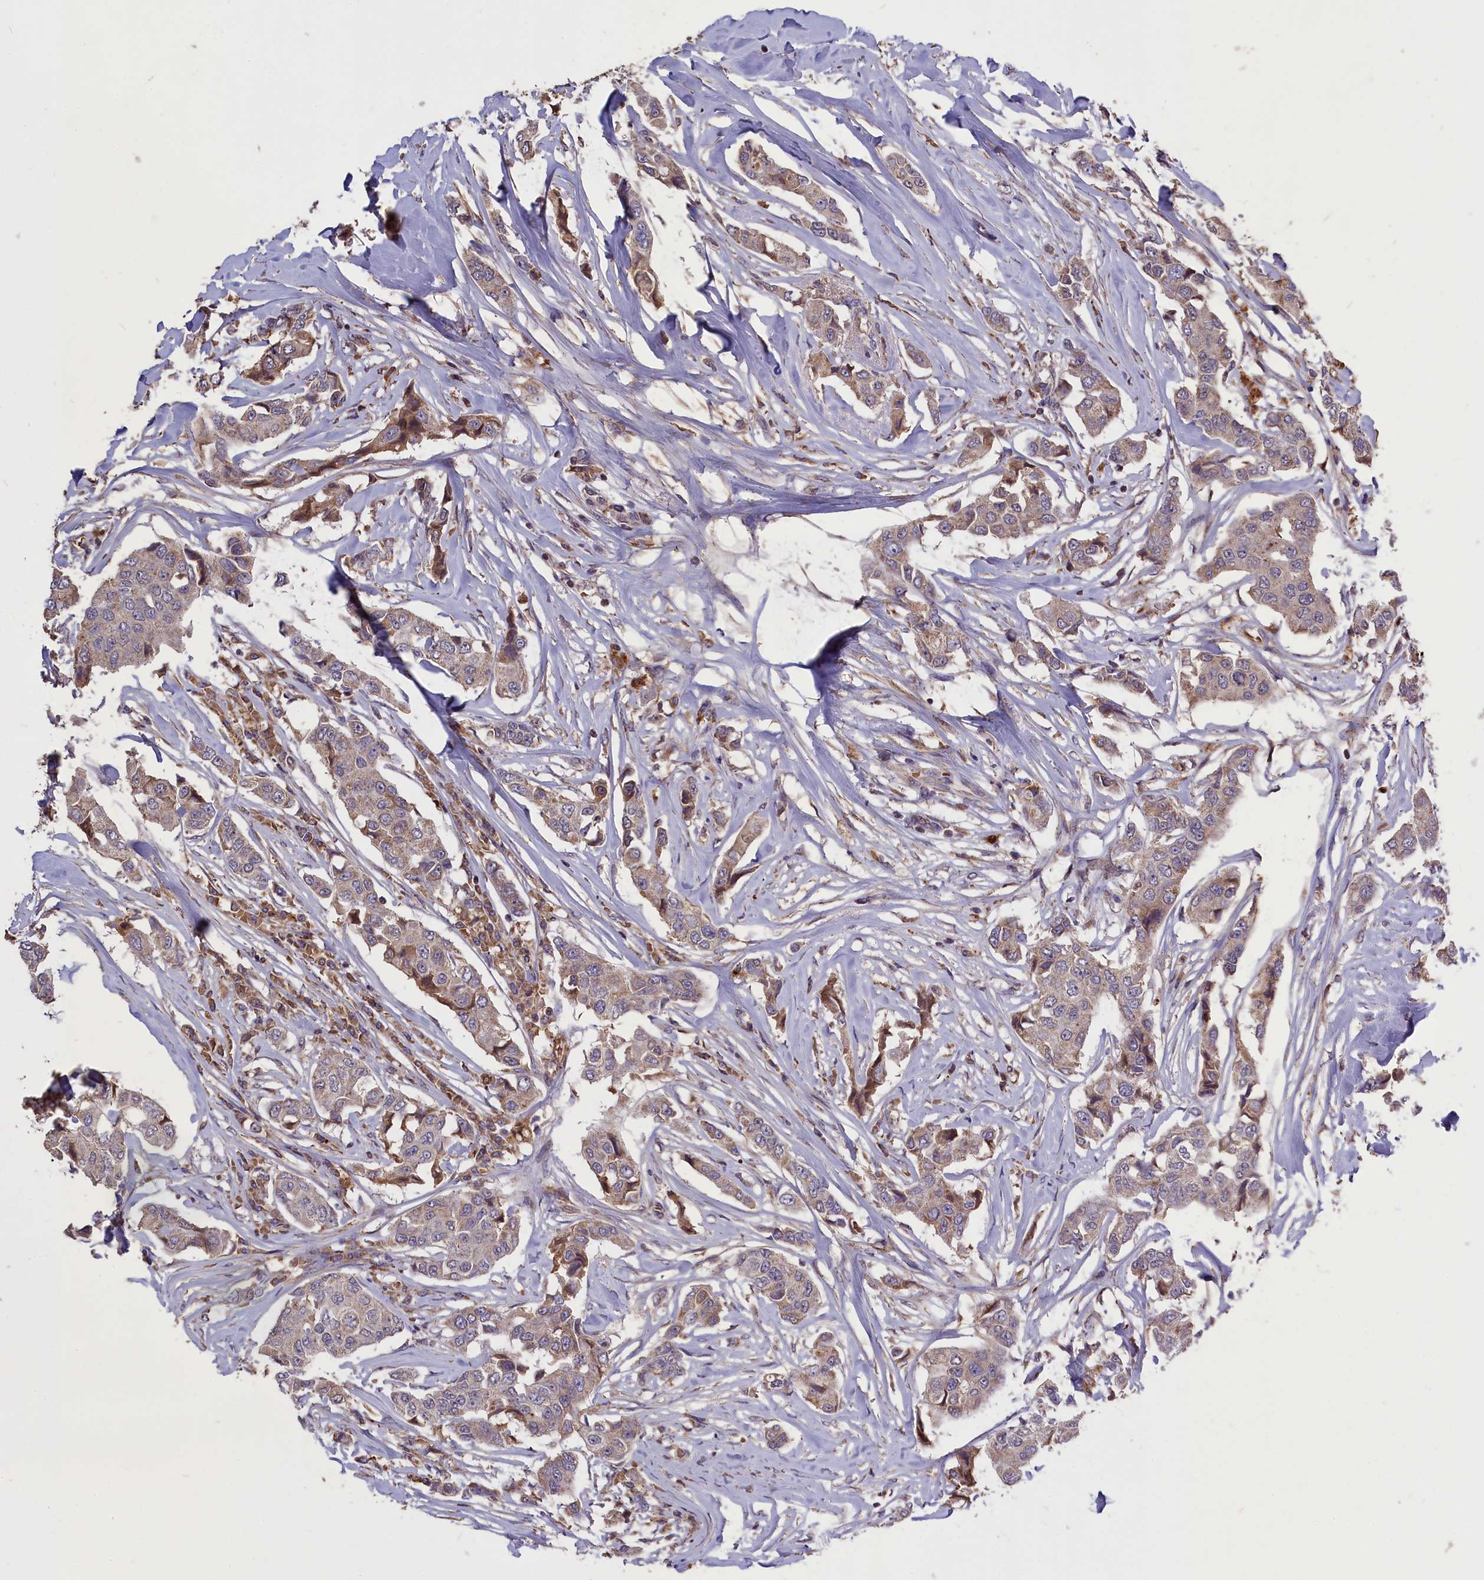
{"staining": {"intensity": "negative", "quantity": "none", "location": "none"}, "tissue": "breast cancer", "cell_type": "Tumor cells", "image_type": "cancer", "snomed": [{"axis": "morphology", "description": "Duct carcinoma"}, {"axis": "topography", "description": "Breast"}], "caption": "Immunohistochemistry (IHC) micrograph of neoplastic tissue: human breast cancer stained with DAB demonstrates no significant protein expression in tumor cells.", "gene": "CLRN2", "patient": {"sex": "female", "age": 80}}